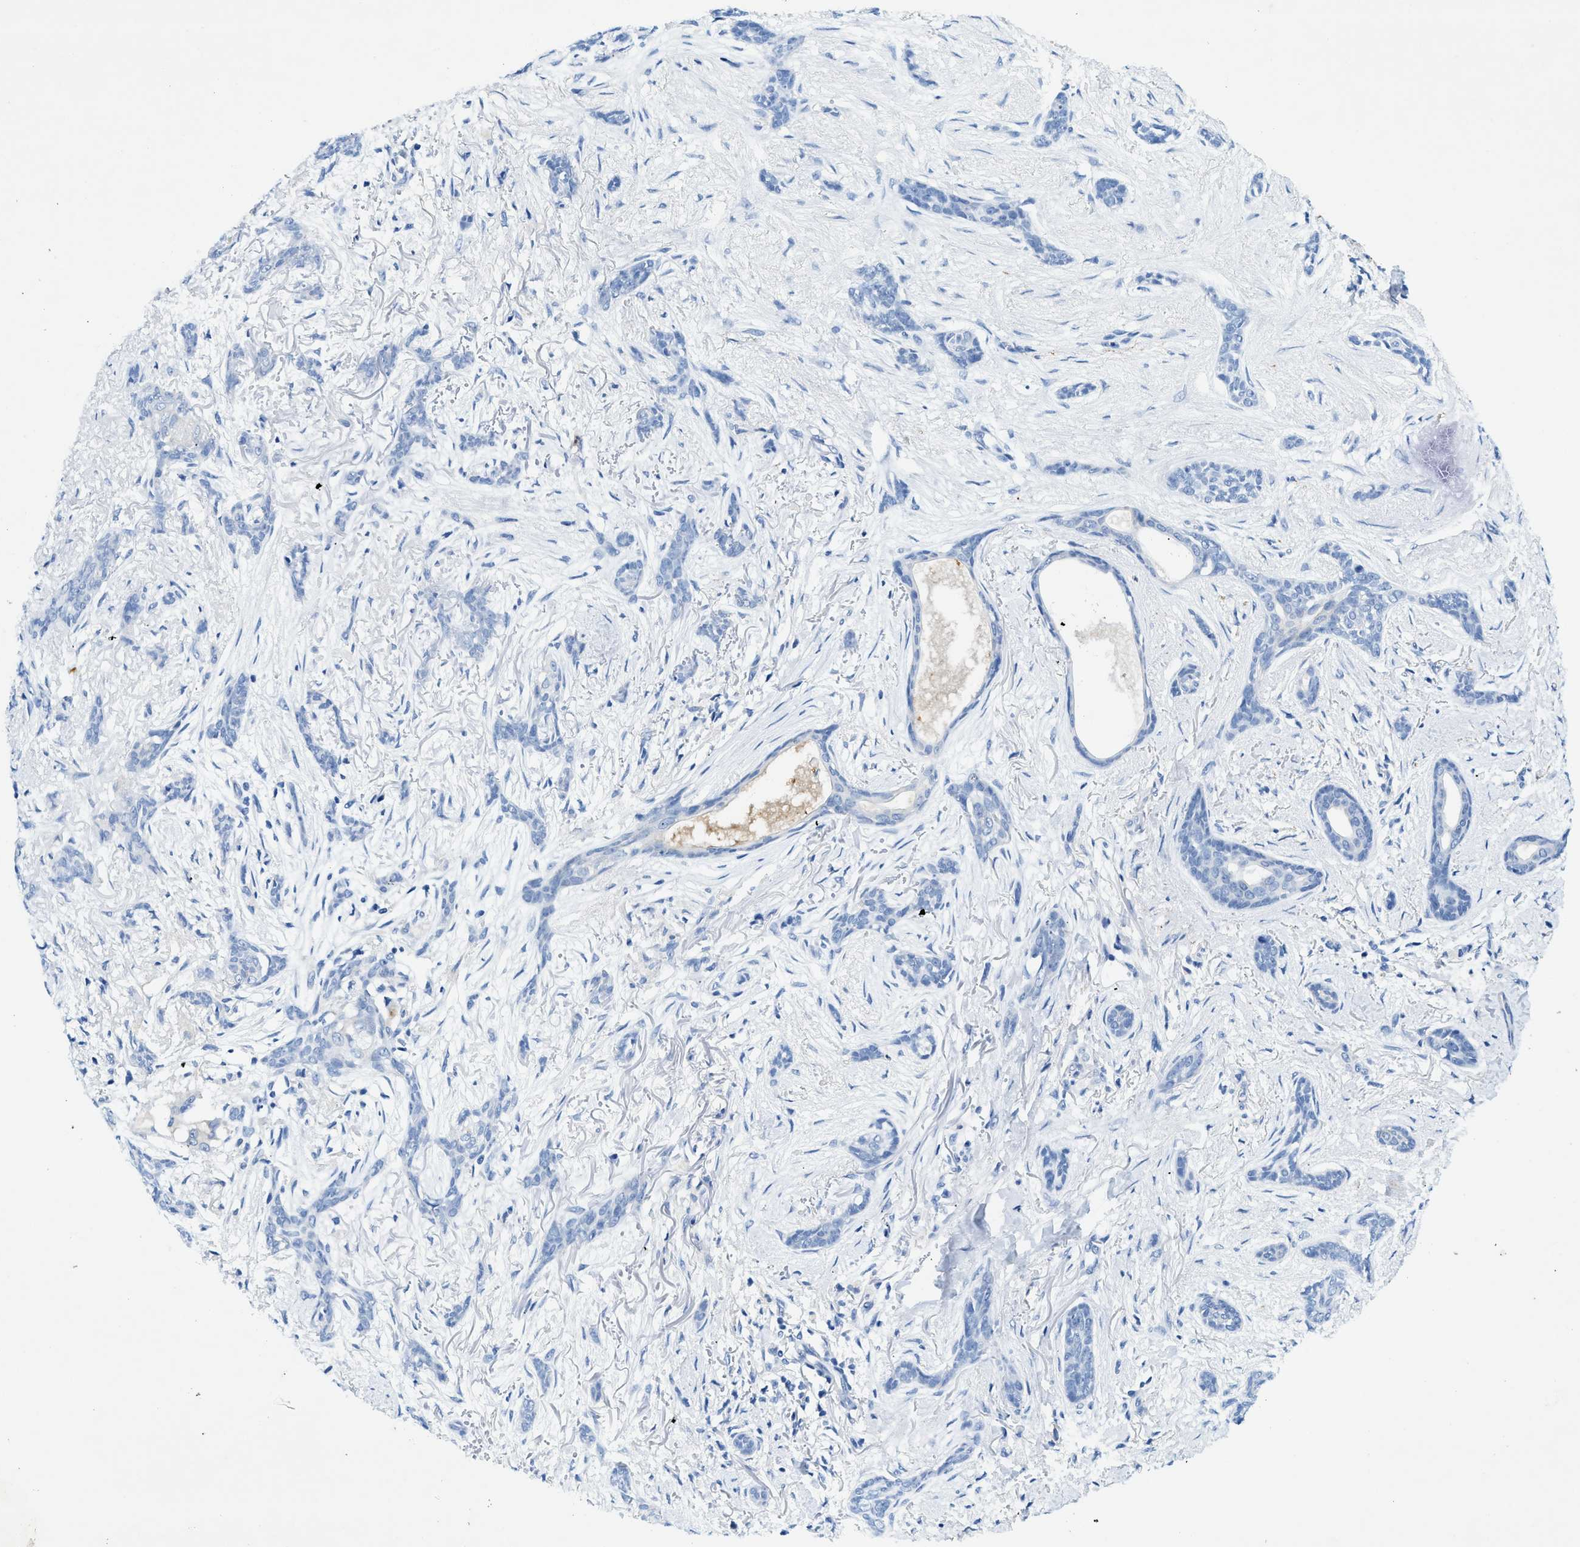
{"staining": {"intensity": "negative", "quantity": "none", "location": "none"}, "tissue": "skin cancer", "cell_type": "Tumor cells", "image_type": "cancer", "snomed": [{"axis": "morphology", "description": "Basal cell carcinoma"}, {"axis": "morphology", "description": "Adnexal tumor, benign"}, {"axis": "topography", "description": "Skin"}], "caption": "Immunohistochemistry (IHC) photomicrograph of basal cell carcinoma (skin) stained for a protein (brown), which shows no staining in tumor cells. The staining was performed using DAB (3,3'-diaminobenzidine) to visualize the protein expression in brown, while the nuclei were stained in blue with hematoxylin (Magnification: 20x).", "gene": "ZDHHC13", "patient": {"sex": "female", "age": 42}}